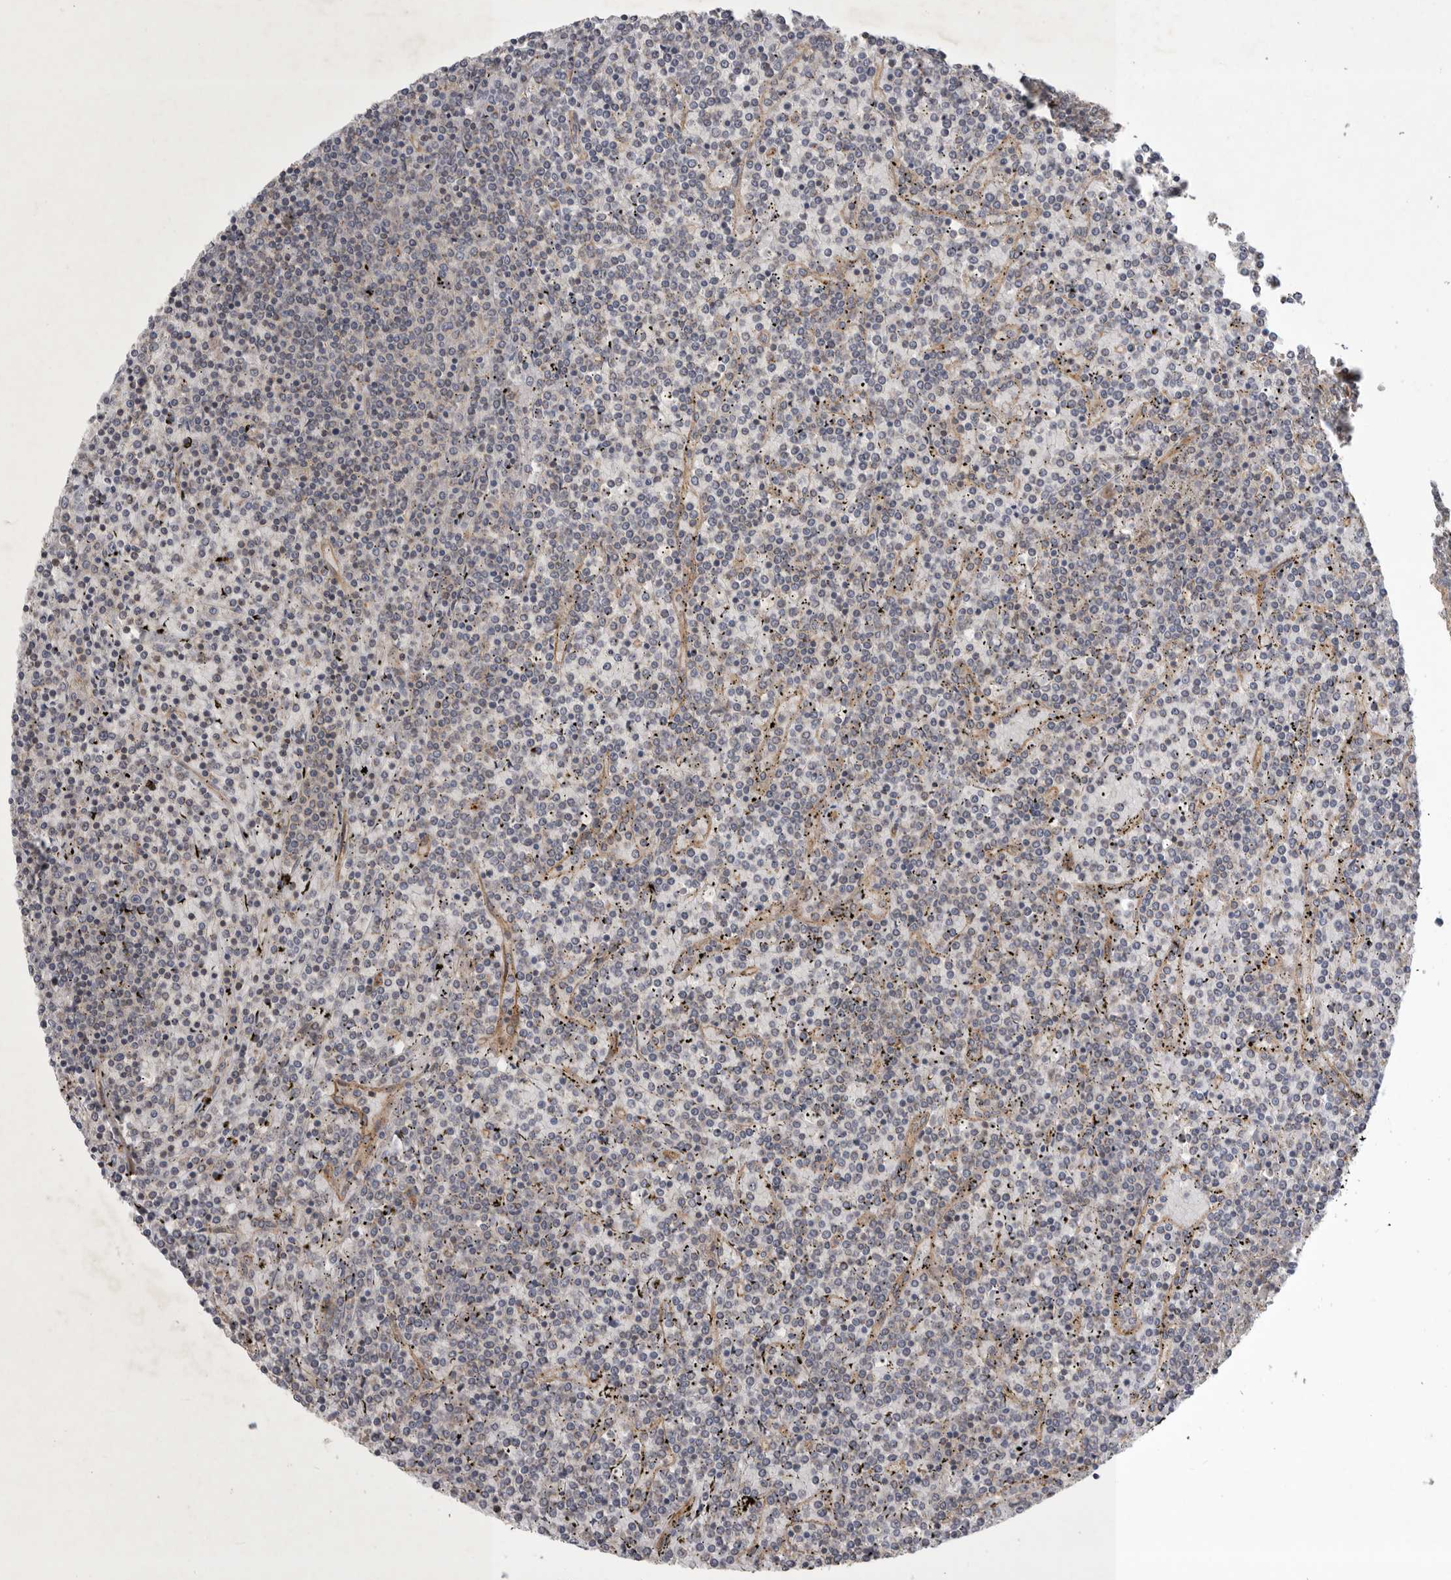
{"staining": {"intensity": "negative", "quantity": "none", "location": "none"}, "tissue": "lymphoma", "cell_type": "Tumor cells", "image_type": "cancer", "snomed": [{"axis": "morphology", "description": "Malignant lymphoma, non-Hodgkin's type, Low grade"}, {"axis": "topography", "description": "Spleen"}], "caption": "Malignant lymphoma, non-Hodgkin's type (low-grade) was stained to show a protein in brown. There is no significant expression in tumor cells.", "gene": "MLPH", "patient": {"sex": "female", "age": 19}}